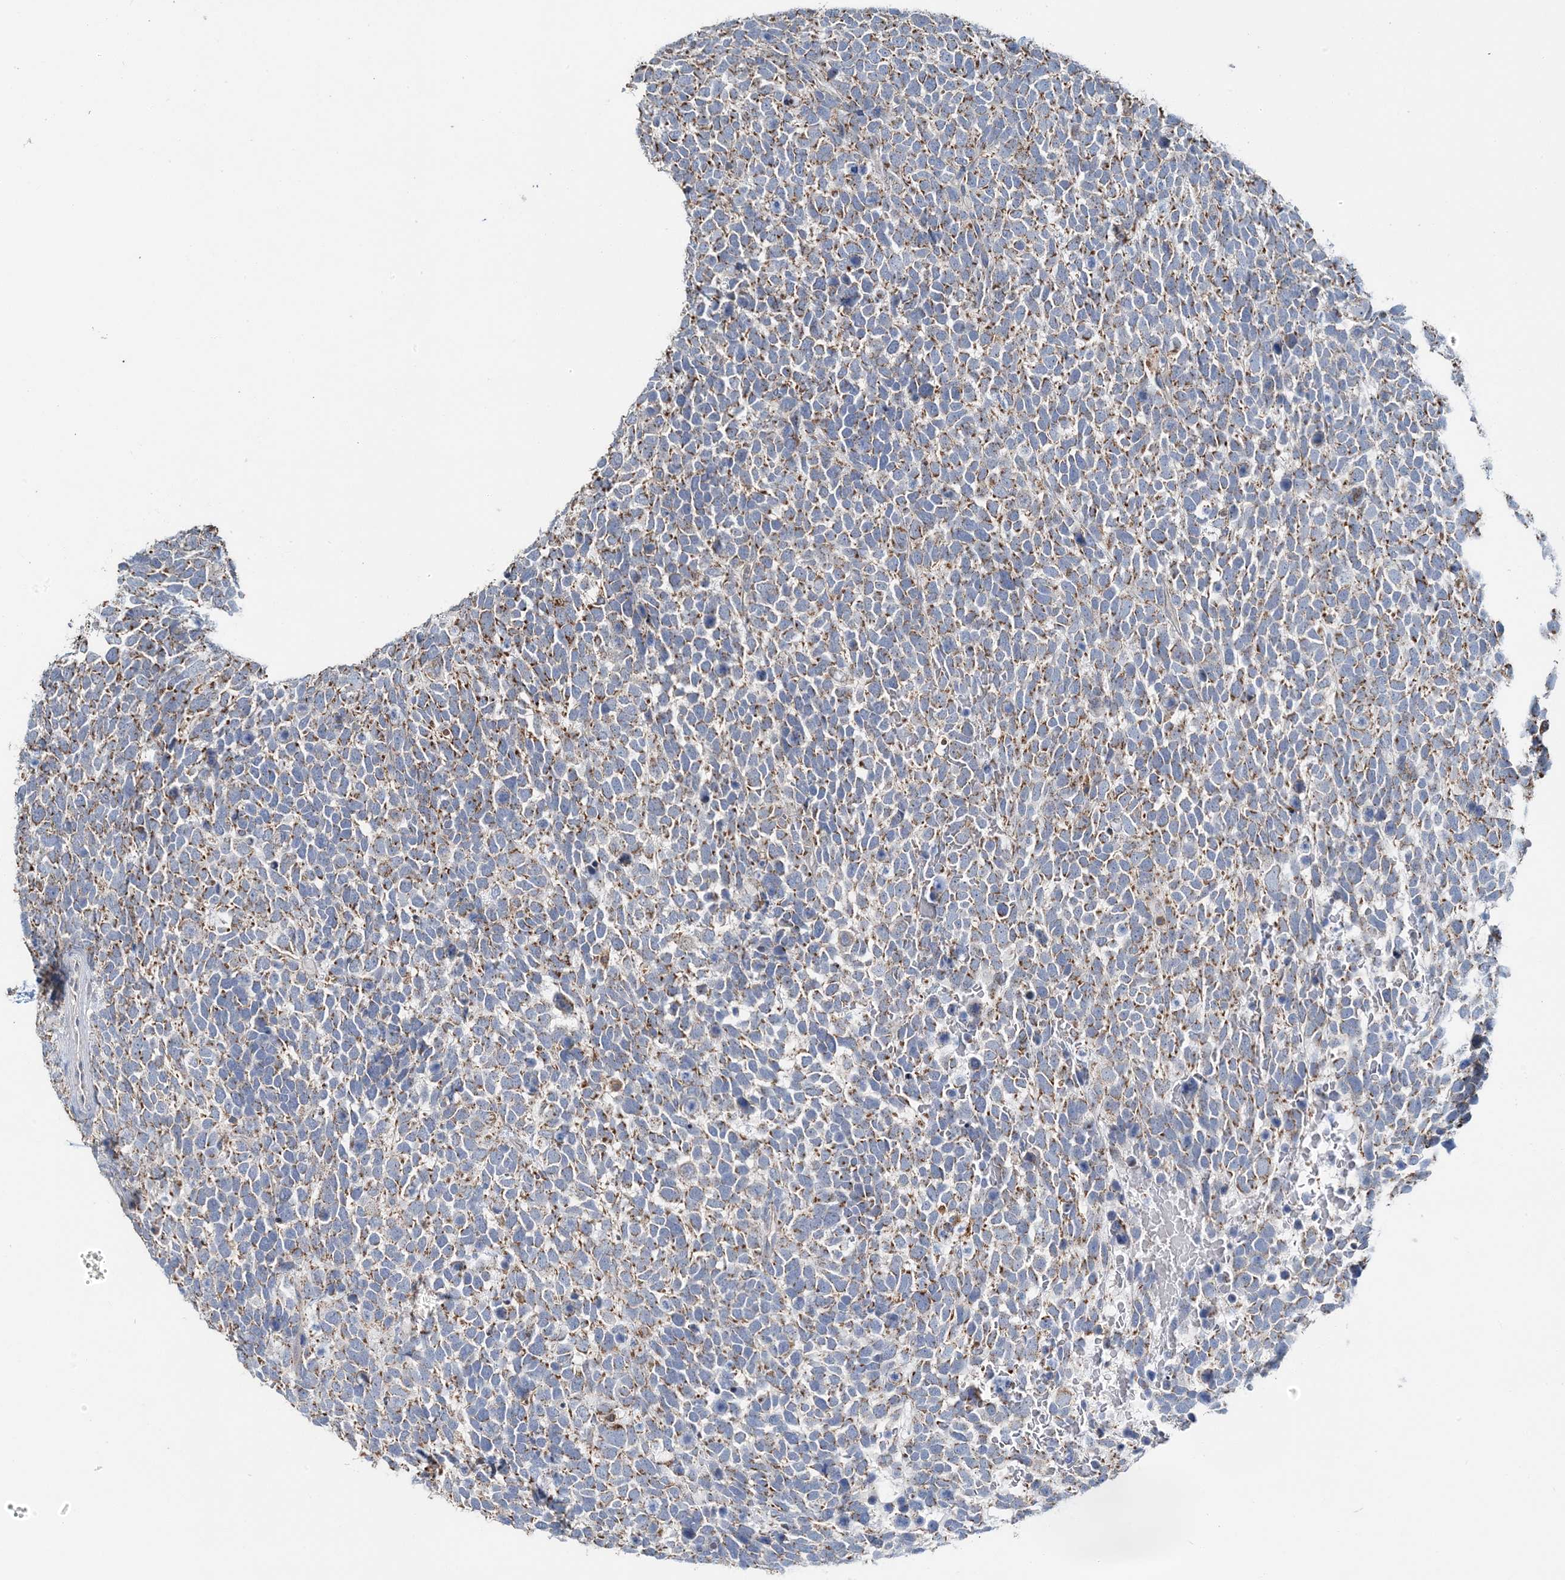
{"staining": {"intensity": "moderate", "quantity": ">75%", "location": "cytoplasmic/membranous"}, "tissue": "urothelial cancer", "cell_type": "Tumor cells", "image_type": "cancer", "snomed": [{"axis": "morphology", "description": "Urothelial carcinoma, High grade"}, {"axis": "topography", "description": "Urinary bladder"}], "caption": "Immunohistochemical staining of human urothelial cancer displays moderate cytoplasmic/membranous protein staining in about >75% of tumor cells.", "gene": "TMLHE", "patient": {"sex": "female", "age": 82}}